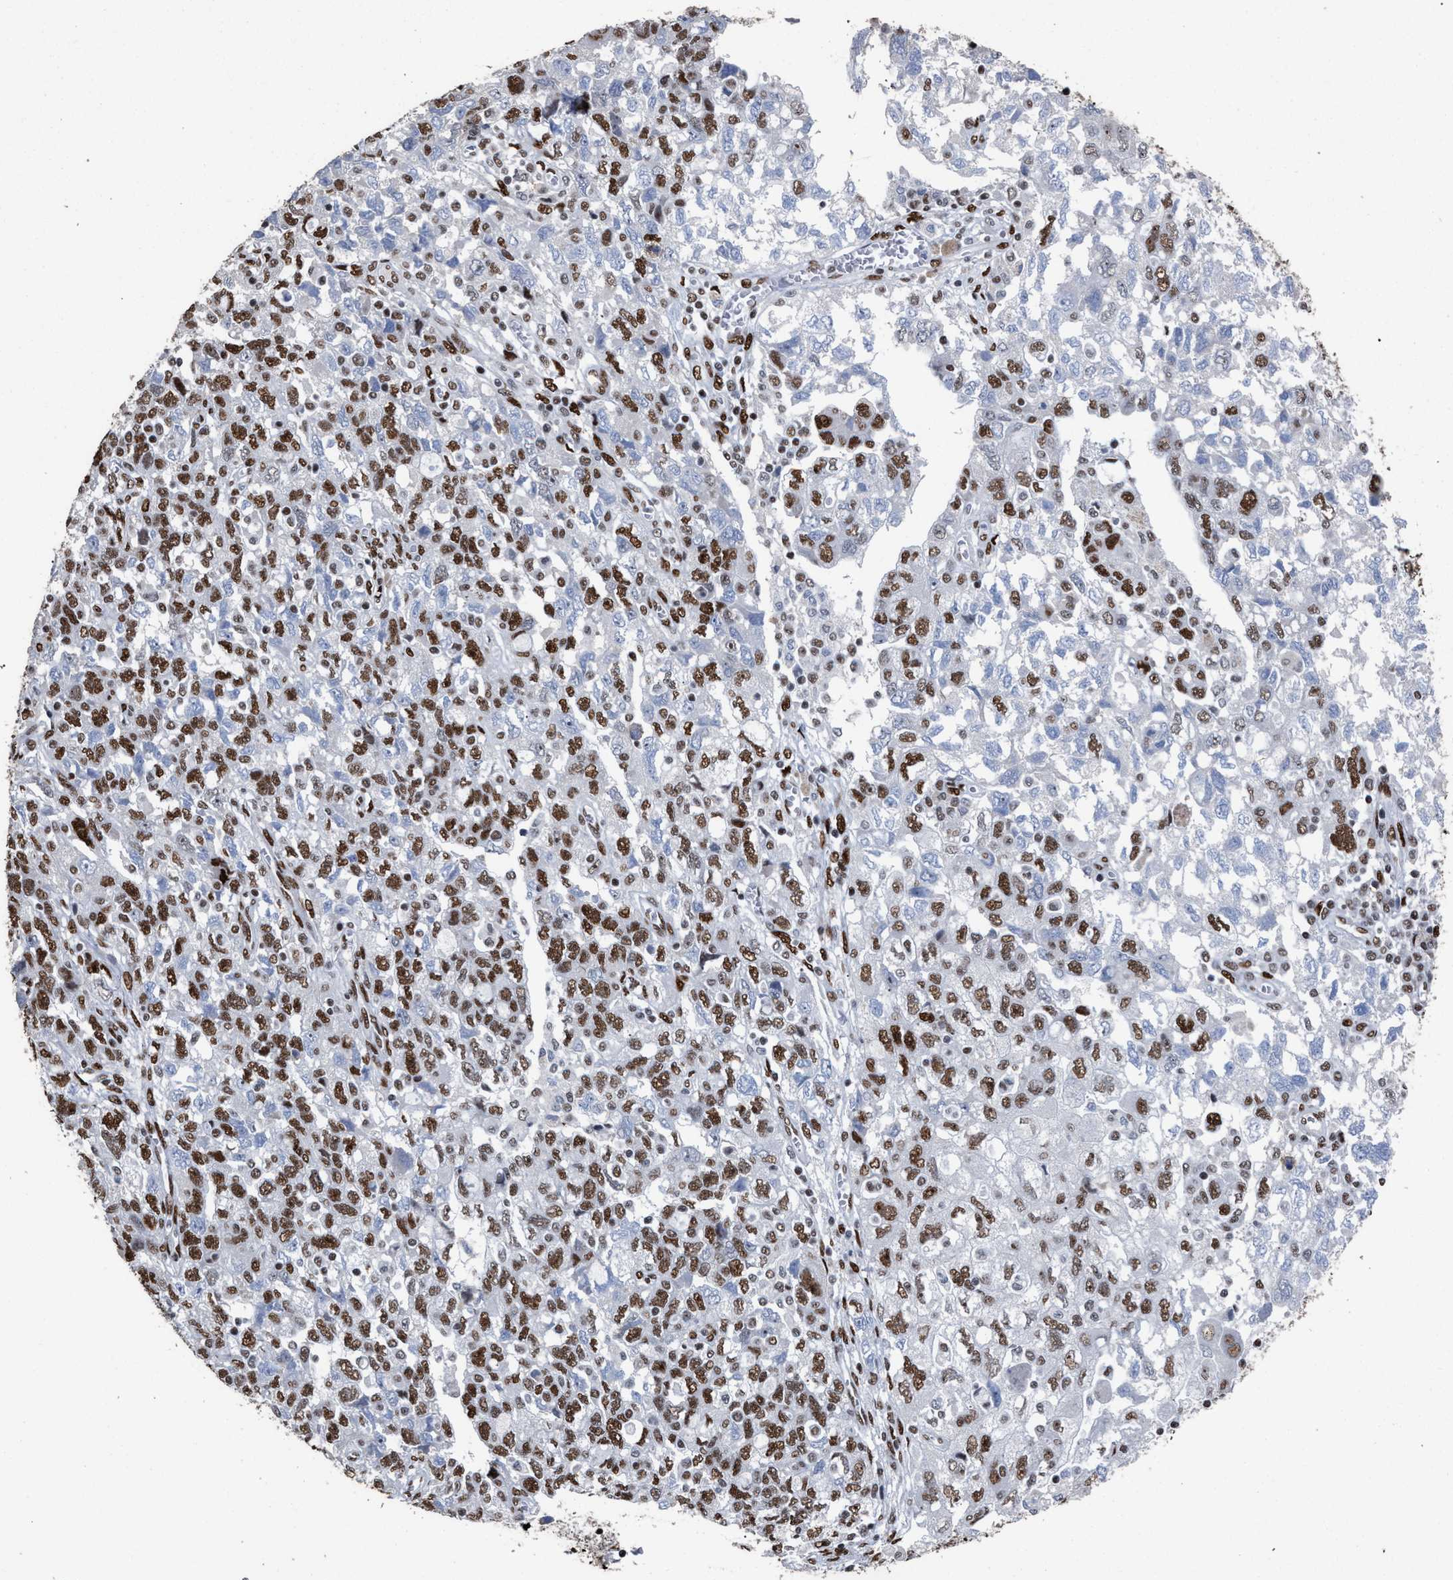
{"staining": {"intensity": "moderate", "quantity": ">75%", "location": "nuclear"}, "tissue": "ovarian cancer", "cell_type": "Tumor cells", "image_type": "cancer", "snomed": [{"axis": "morphology", "description": "Carcinoma, NOS"}, {"axis": "morphology", "description": "Cystadenocarcinoma, serous, NOS"}, {"axis": "topography", "description": "Ovary"}], "caption": "Immunohistochemical staining of human ovarian cancer exhibits medium levels of moderate nuclear staining in approximately >75% of tumor cells.", "gene": "TP53BP1", "patient": {"sex": "female", "age": 69}}